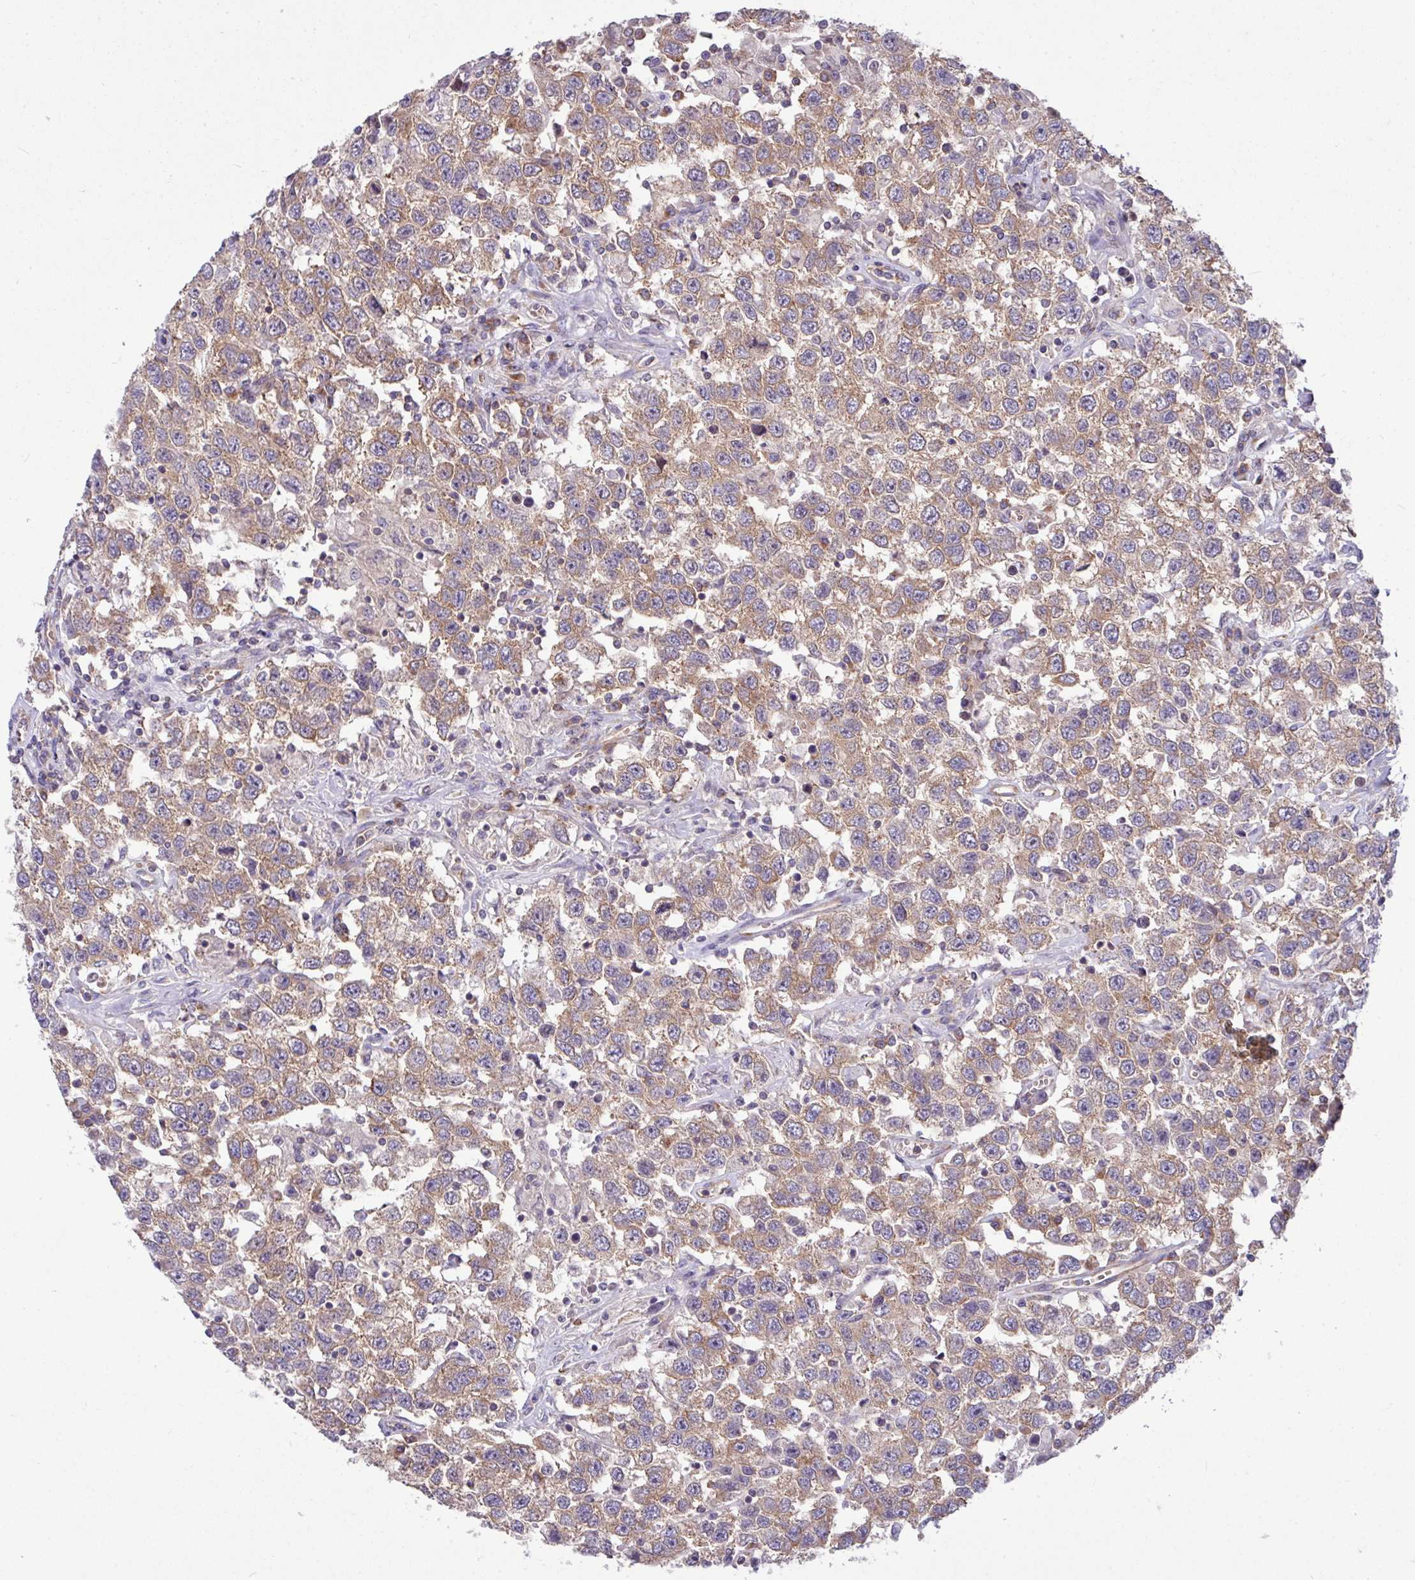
{"staining": {"intensity": "moderate", "quantity": ">75%", "location": "cytoplasmic/membranous"}, "tissue": "testis cancer", "cell_type": "Tumor cells", "image_type": "cancer", "snomed": [{"axis": "morphology", "description": "Seminoma, NOS"}, {"axis": "topography", "description": "Testis"}], "caption": "Testis cancer (seminoma) stained with DAB (3,3'-diaminobenzidine) IHC shows medium levels of moderate cytoplasmic/membranous staining in about >75% of tumor cells. (Stains: DAB in brown, nuclei in blue, Microscopy: brightfield microscopy at high magnification).", "gene": "LSM12", "patient": {"sex": "male", "age": 41}}